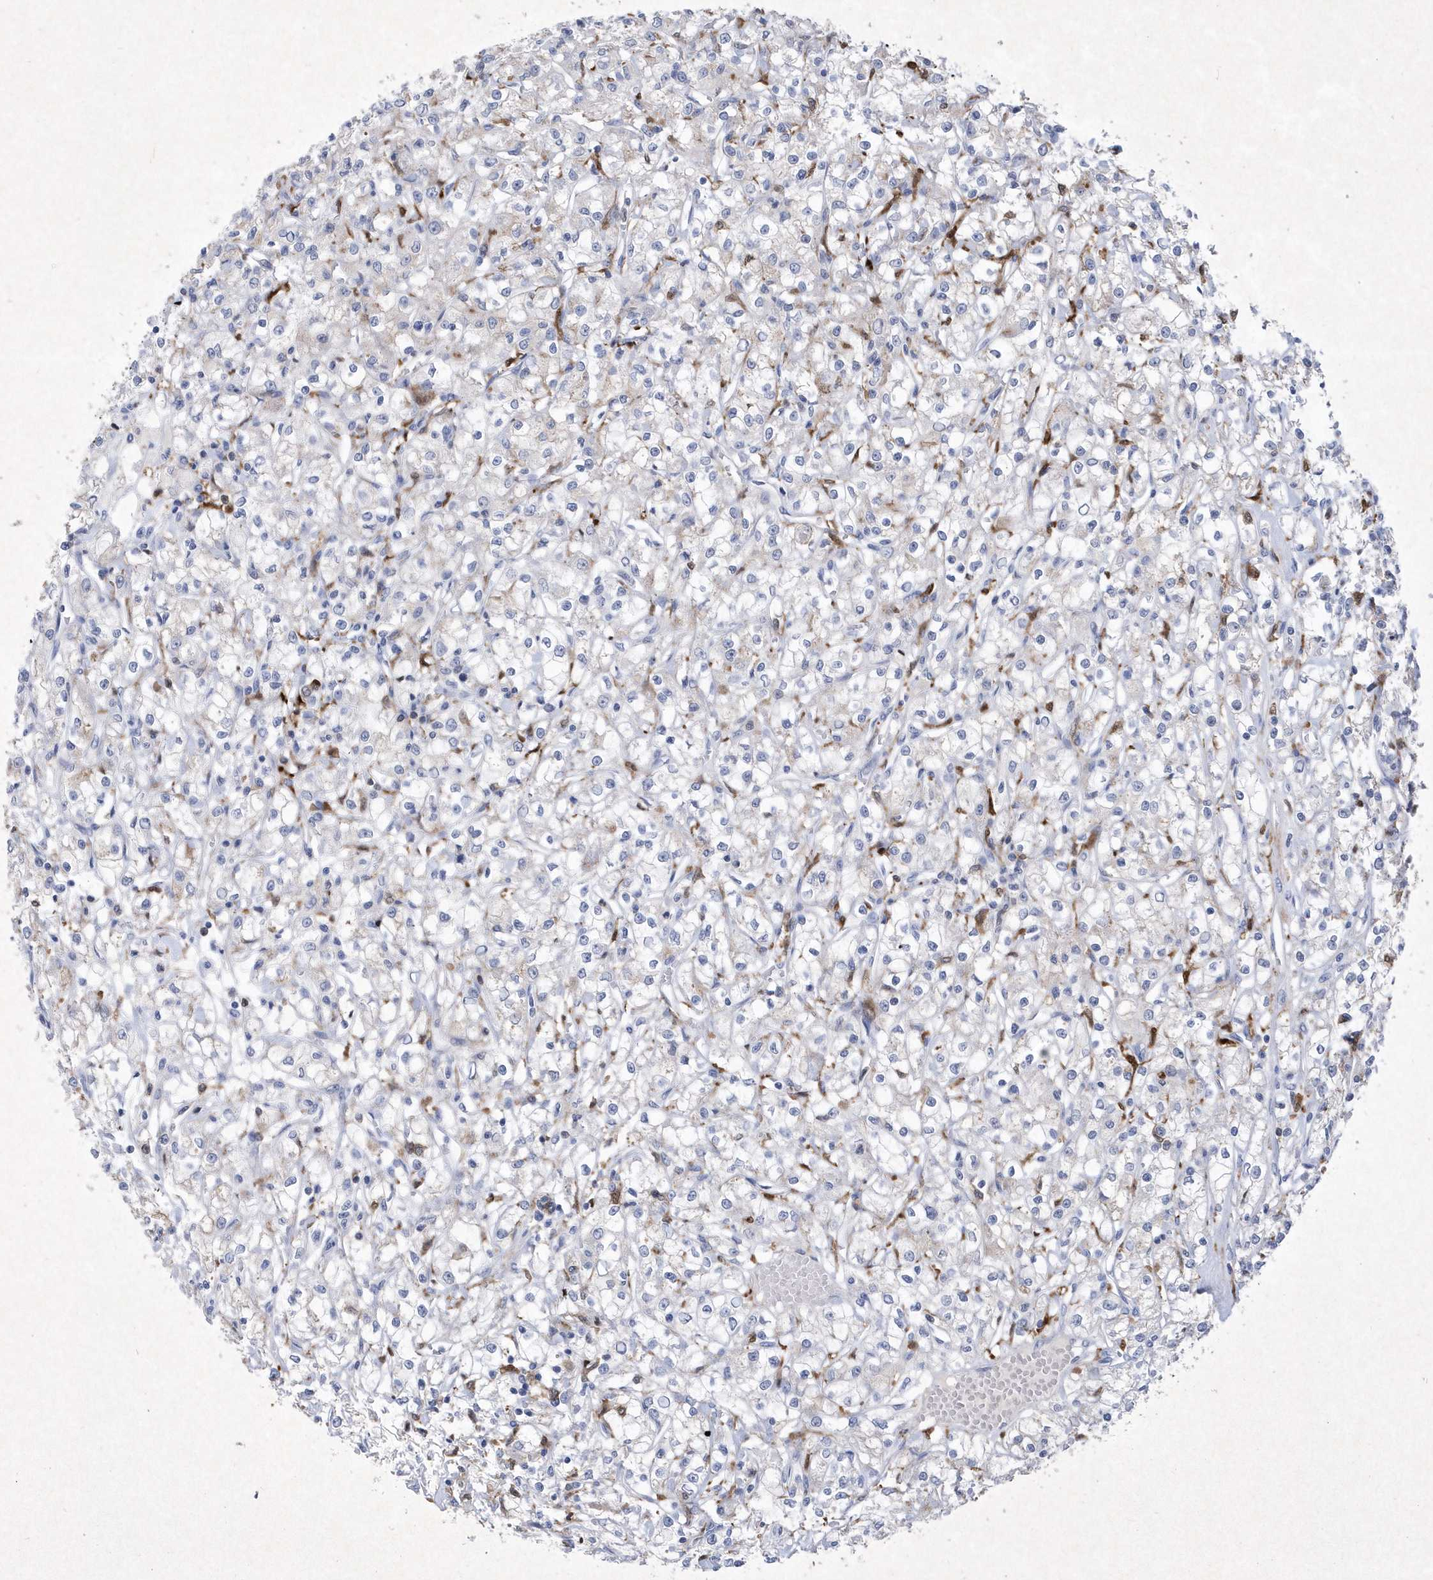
{"staining": {"intensity": "negative", "quantity": "none", "location": "none"}, "tissue": "renal cancer", "cell_type": "Tumor cells", "image_type": "cancer", "snomed": [{"axis": "morphology", "description": "Adenocarcinoma, NOS"}, {"axis": "topography", "description": "Kidney"}], "caption": "The immunohistochemistry image has no significant expression in tumor cells of renal adenocarcinoma tissue.", "gene": "BHLHA15", "patient": {"sex": "female", "age": 59}}